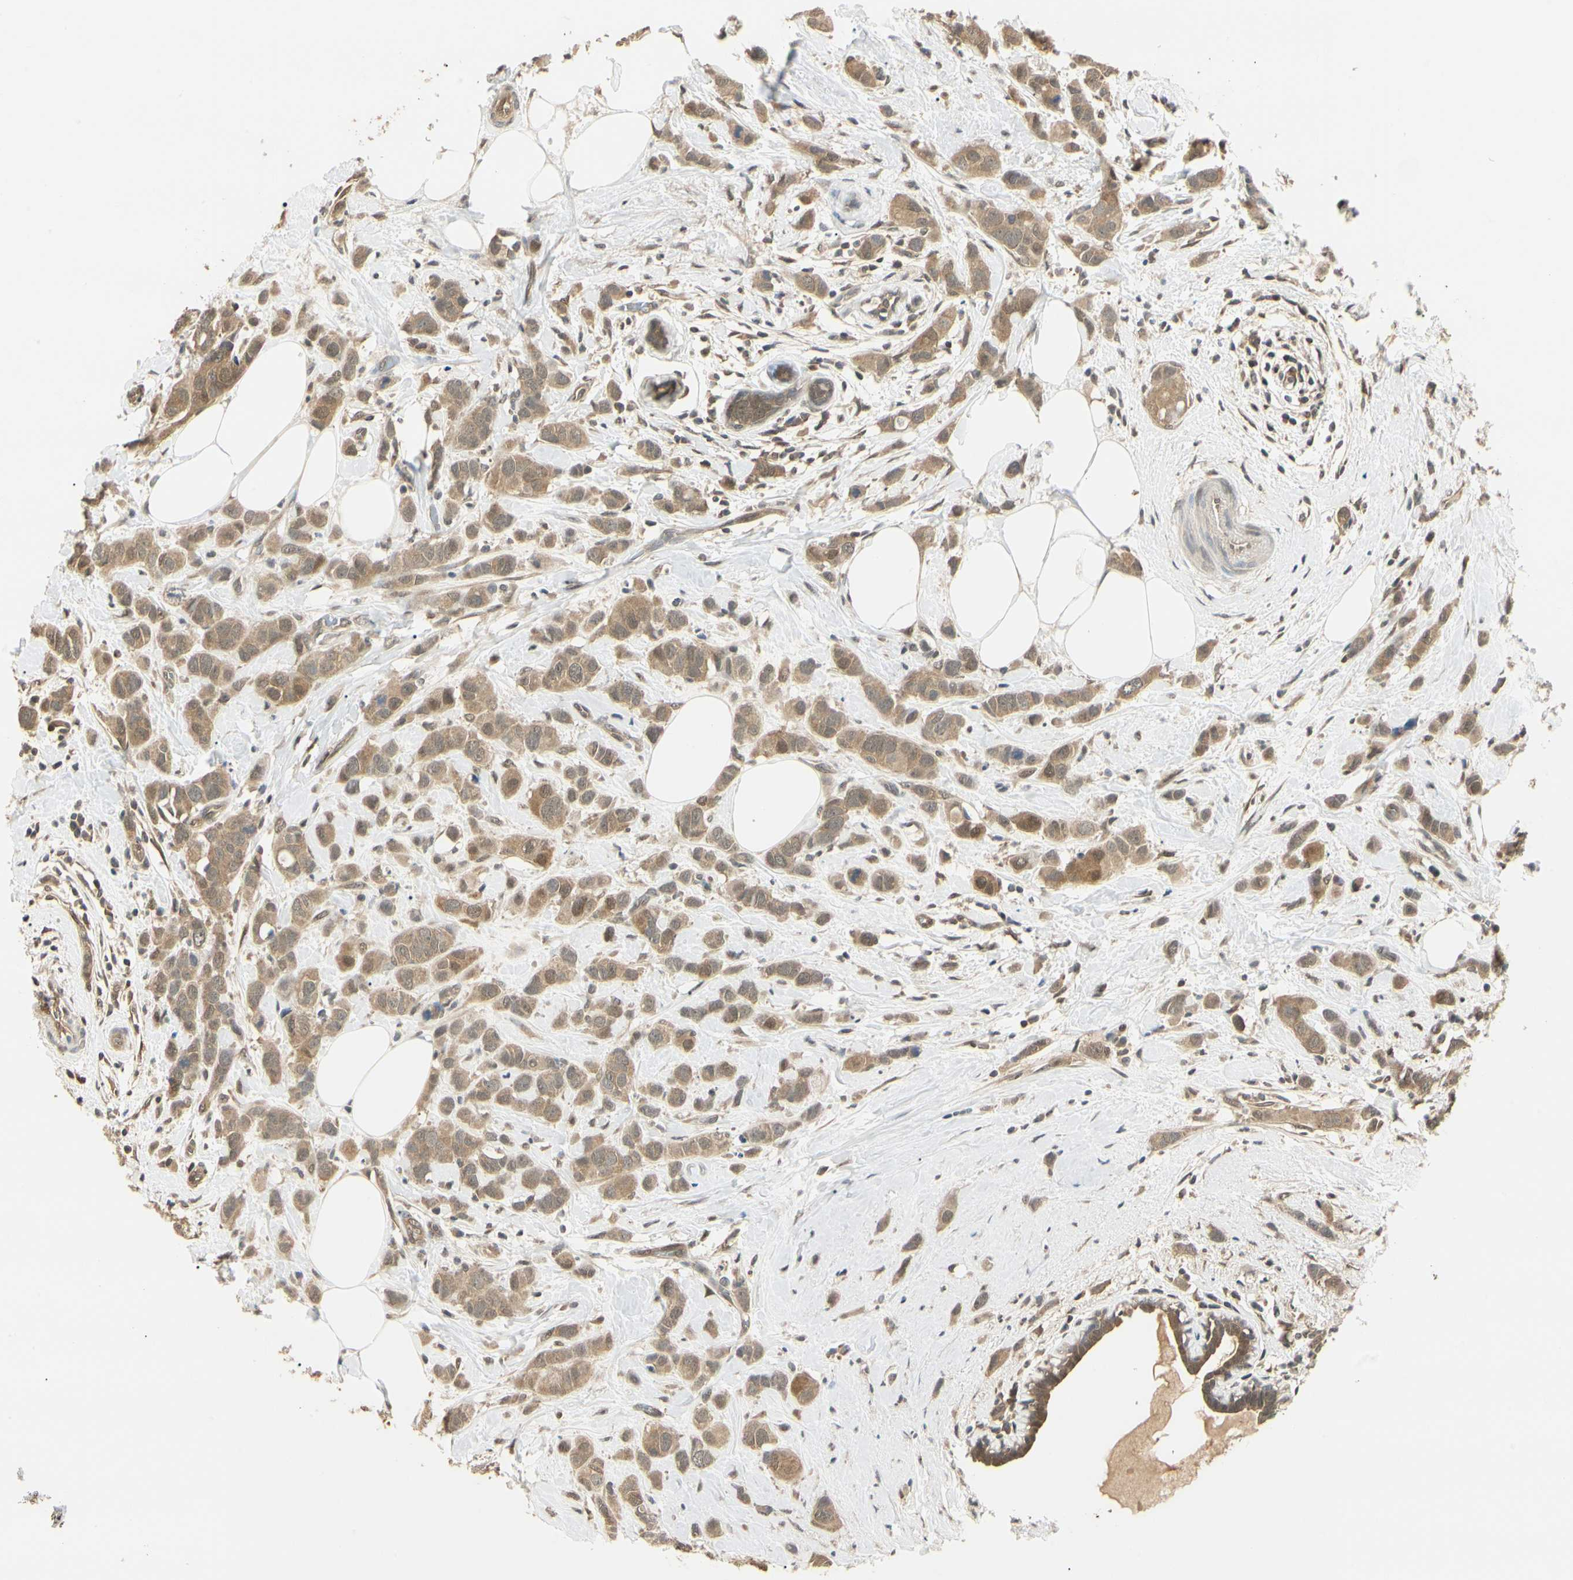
{"staining": {"intensity": "moderate", "quantity": ">75%", "location": "cytoplasmic/membranous,nuclear"}, "tissue": "breast cancer", "cell_type": "Tumor cells", "image_type": "cancer", "snomed": [{"axis": "morphology", "description": "Normal tissue, NOS"}, {"axis": "morphology", "description": "Duct carcinoma"}, {"axis": "topography", "description": "Breast"}], "caption": "Breast cancer stained for a protein (brown) exhibits moderate cytoplasmic/membranous and nuclear positive staining in about >75% of tumor cells.", "gene": "UBE2Z", "patient": {"sex": "female", "age": 50}}